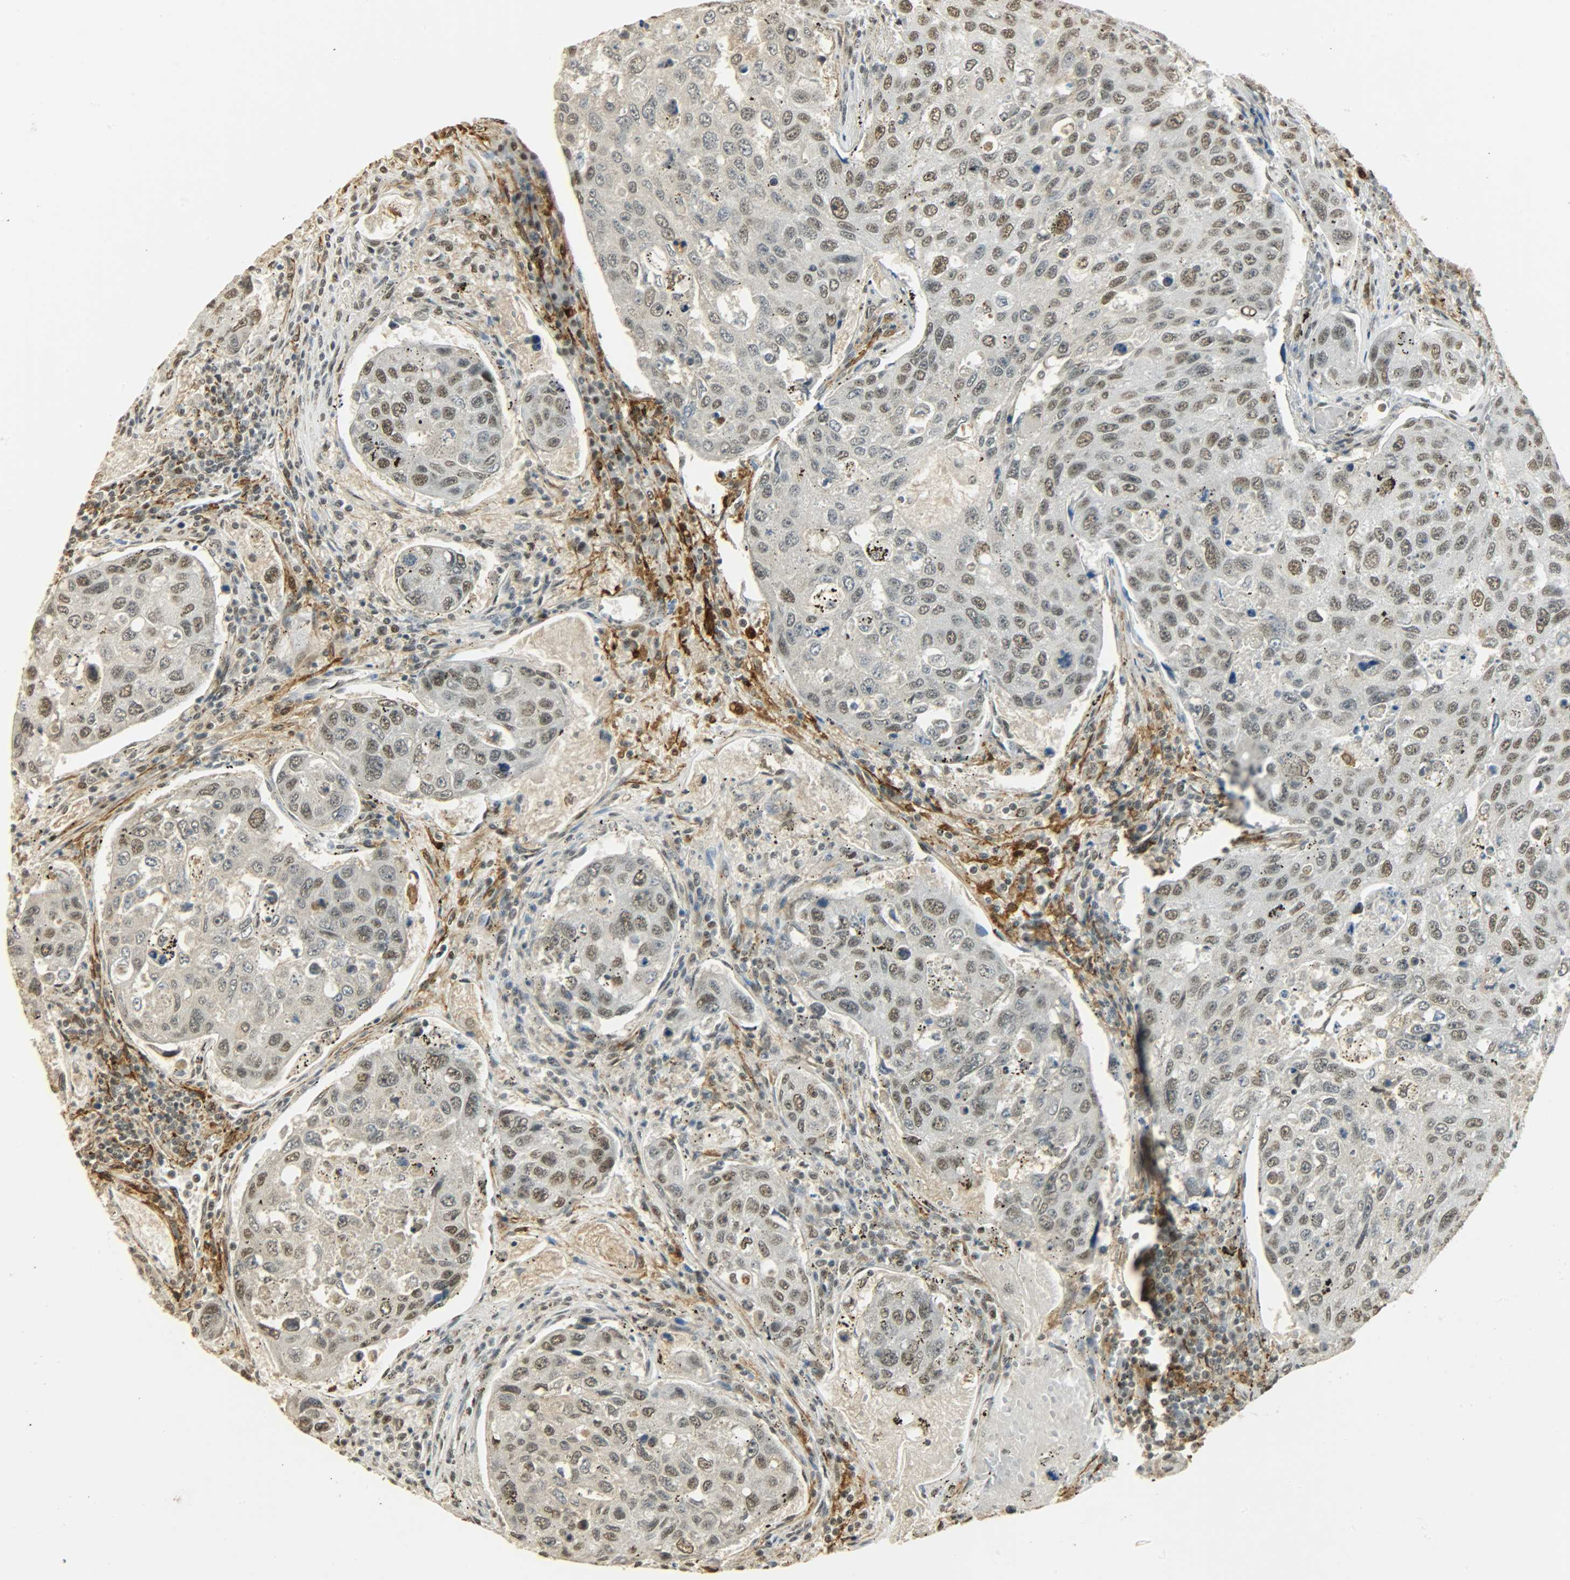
{"staining": {"intensity": "moderate", "quantity": ">75%", "location": "nuclear"}, "tissue": "urothelial cancer", "cell_type": "Tumor cells", "image_type": "cancer", "snomed": [{"axis": "morphology", "description": "Urothelial carcinoma, High grade"}, {"axis": "topography", "description": "Lymph node"}, {"axis": "topography", "description": "Urinary bladder"}], "caption": "Moderate nuclear positivity for a protein is appreciated in approximately >75% of tumor cells of urothelial cancer using immunohistochemistry (IHC).", "gene": "NGFR", "patient": {"sex": "male", "age": 51}}